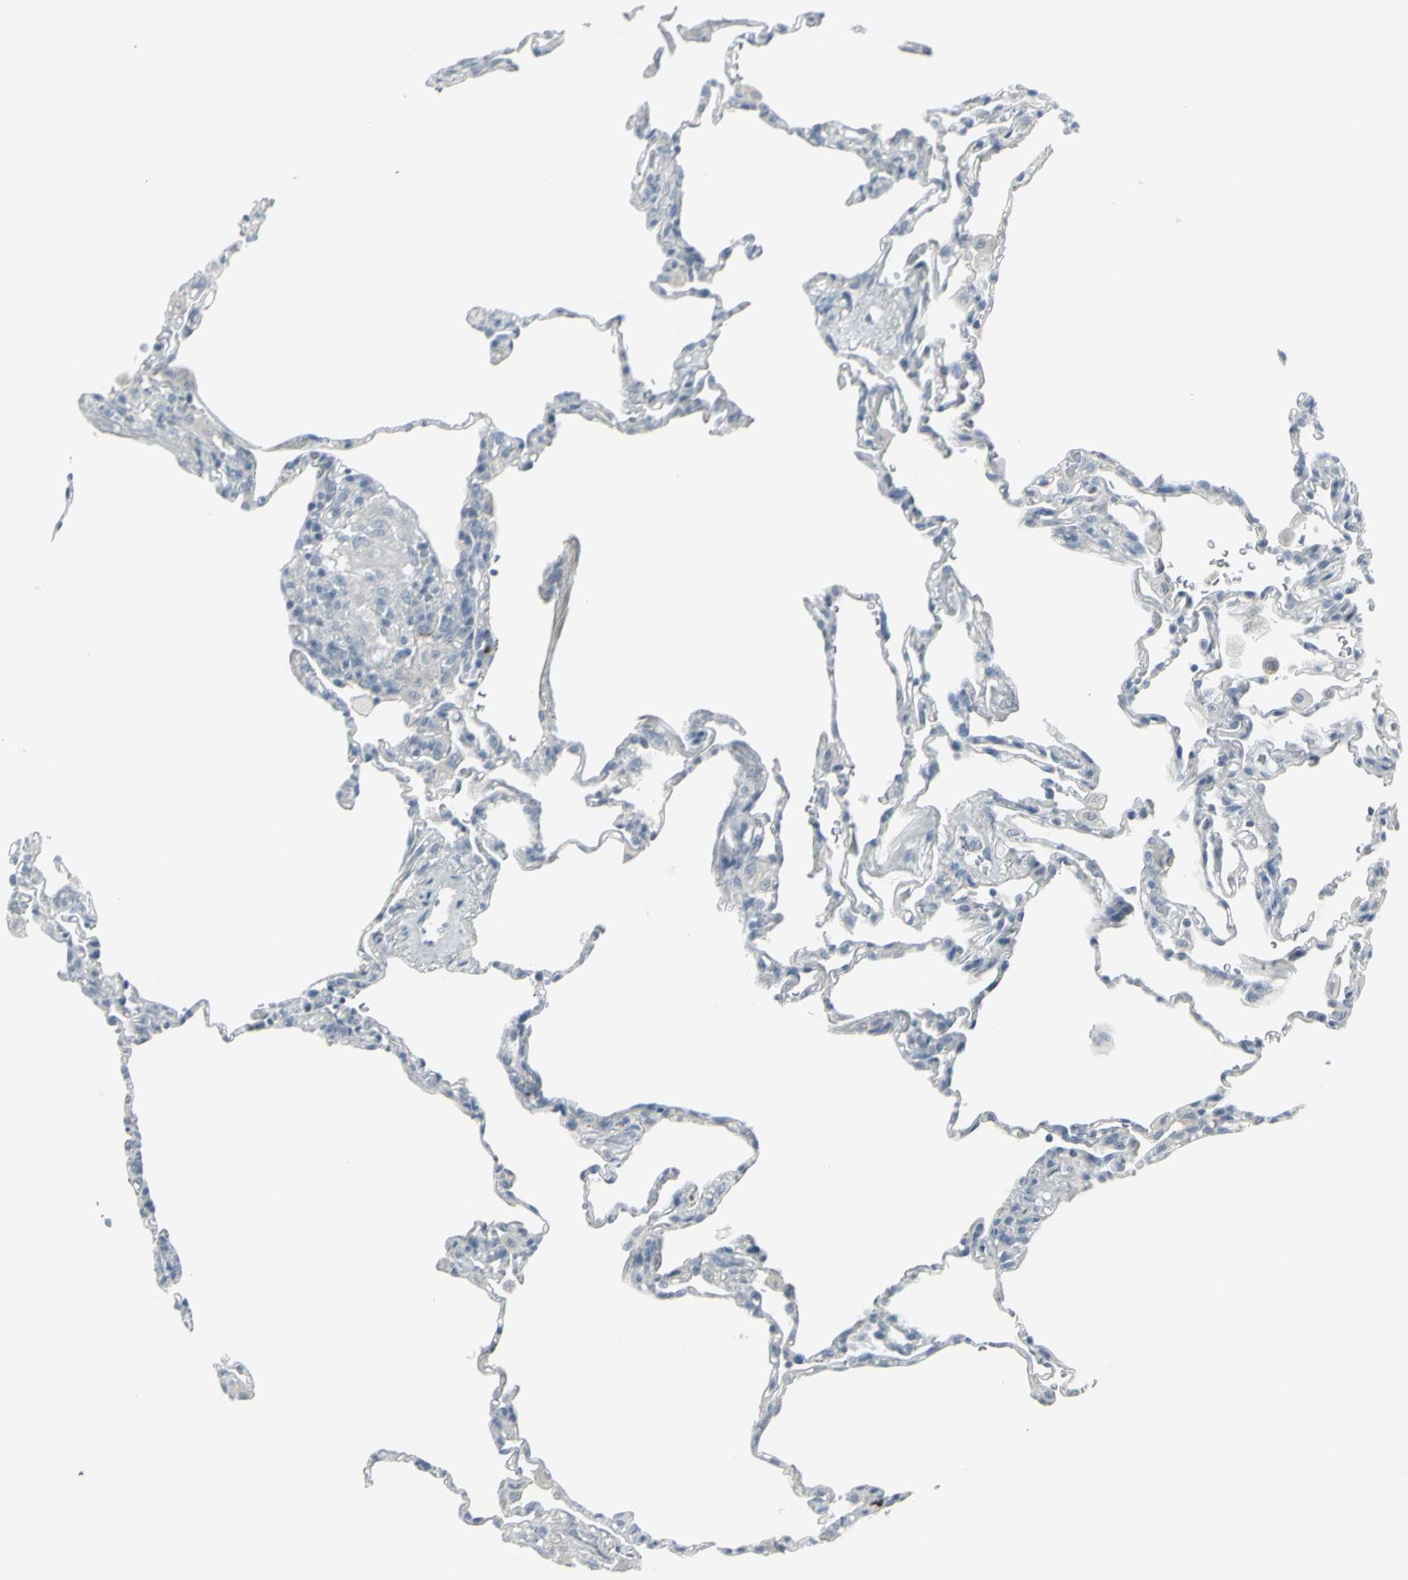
{"staining": {"intensity": "negative", "quantity": "none", "location": "none"}, "tissue": "lung", "cell_type": "Alveolar cells", "image_type": "normal", "snomed": [{"axis": "morphology", "description": "Normal tissue, NOS"}, {"axis": "topography", "description": "Lung"}], "caption": "Alveolar cells are negative for brown protein staining in benign lung. Nuclei are stained in blue.", "gene": "RAB3A", "patient": {"sex": "male", "age": 59}}